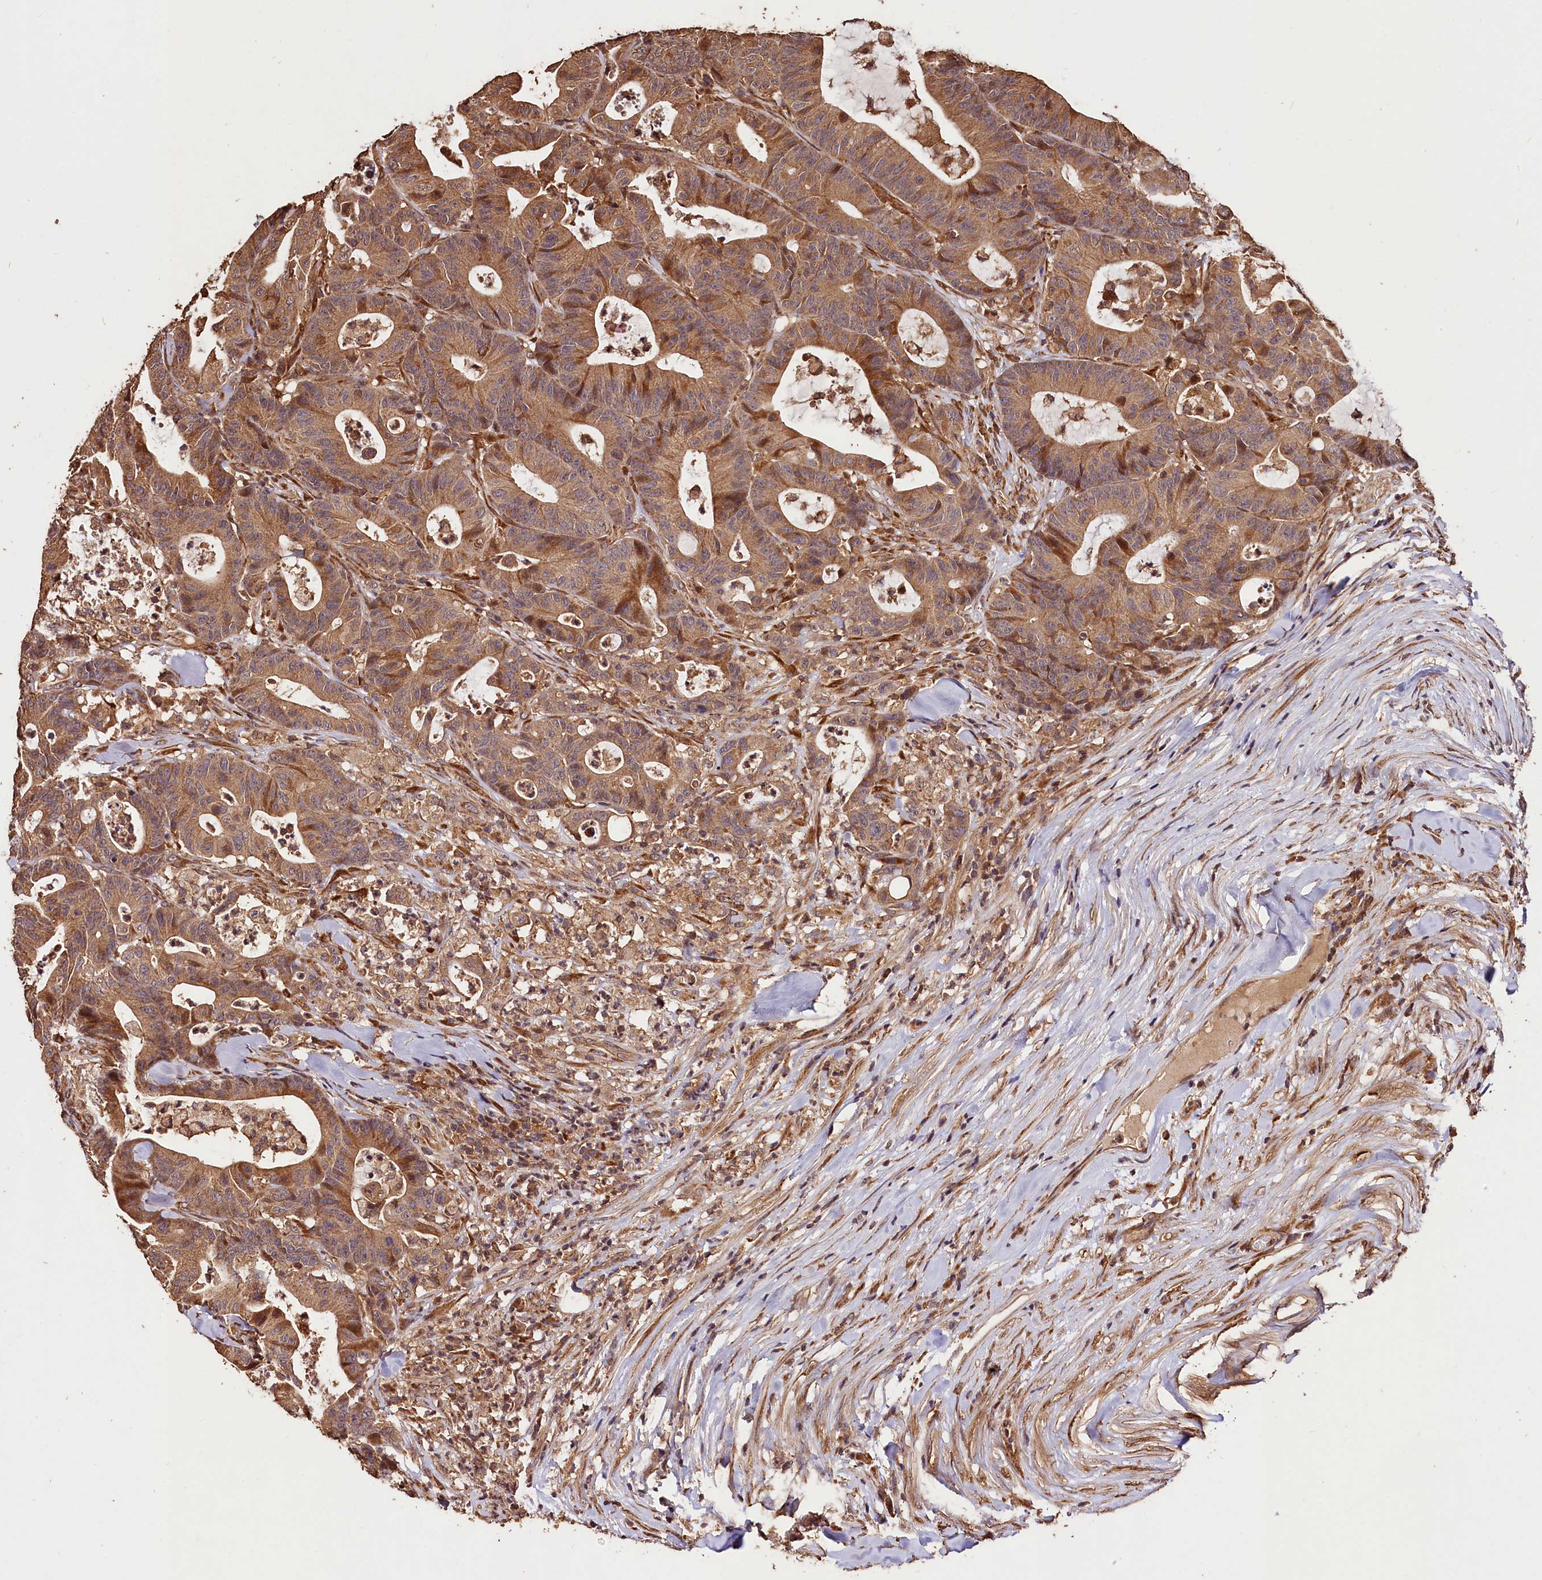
{"staining": {"intensity": "moderate", "quantity": ">75%", "location": "cytoplasmic/membranous"}, "tissue": "colorectal cancer", "cell_type": "Tumor cells", "image_type": "cancer", "snomed": [{"axis": "morphology", "description": "Adenocarcinoma, NOS"}, {"axis": "topography", "description": "Colon"}], "caption": "Immunohistochemical staining of colorectal adenocarcinoma demonstrates medium levels of moderate cytoplasmic/membranous protein positivity in approximately >75% of tumor cells.", "gene": "KPTN", "patient": {"sex": "female", "age": 84}}